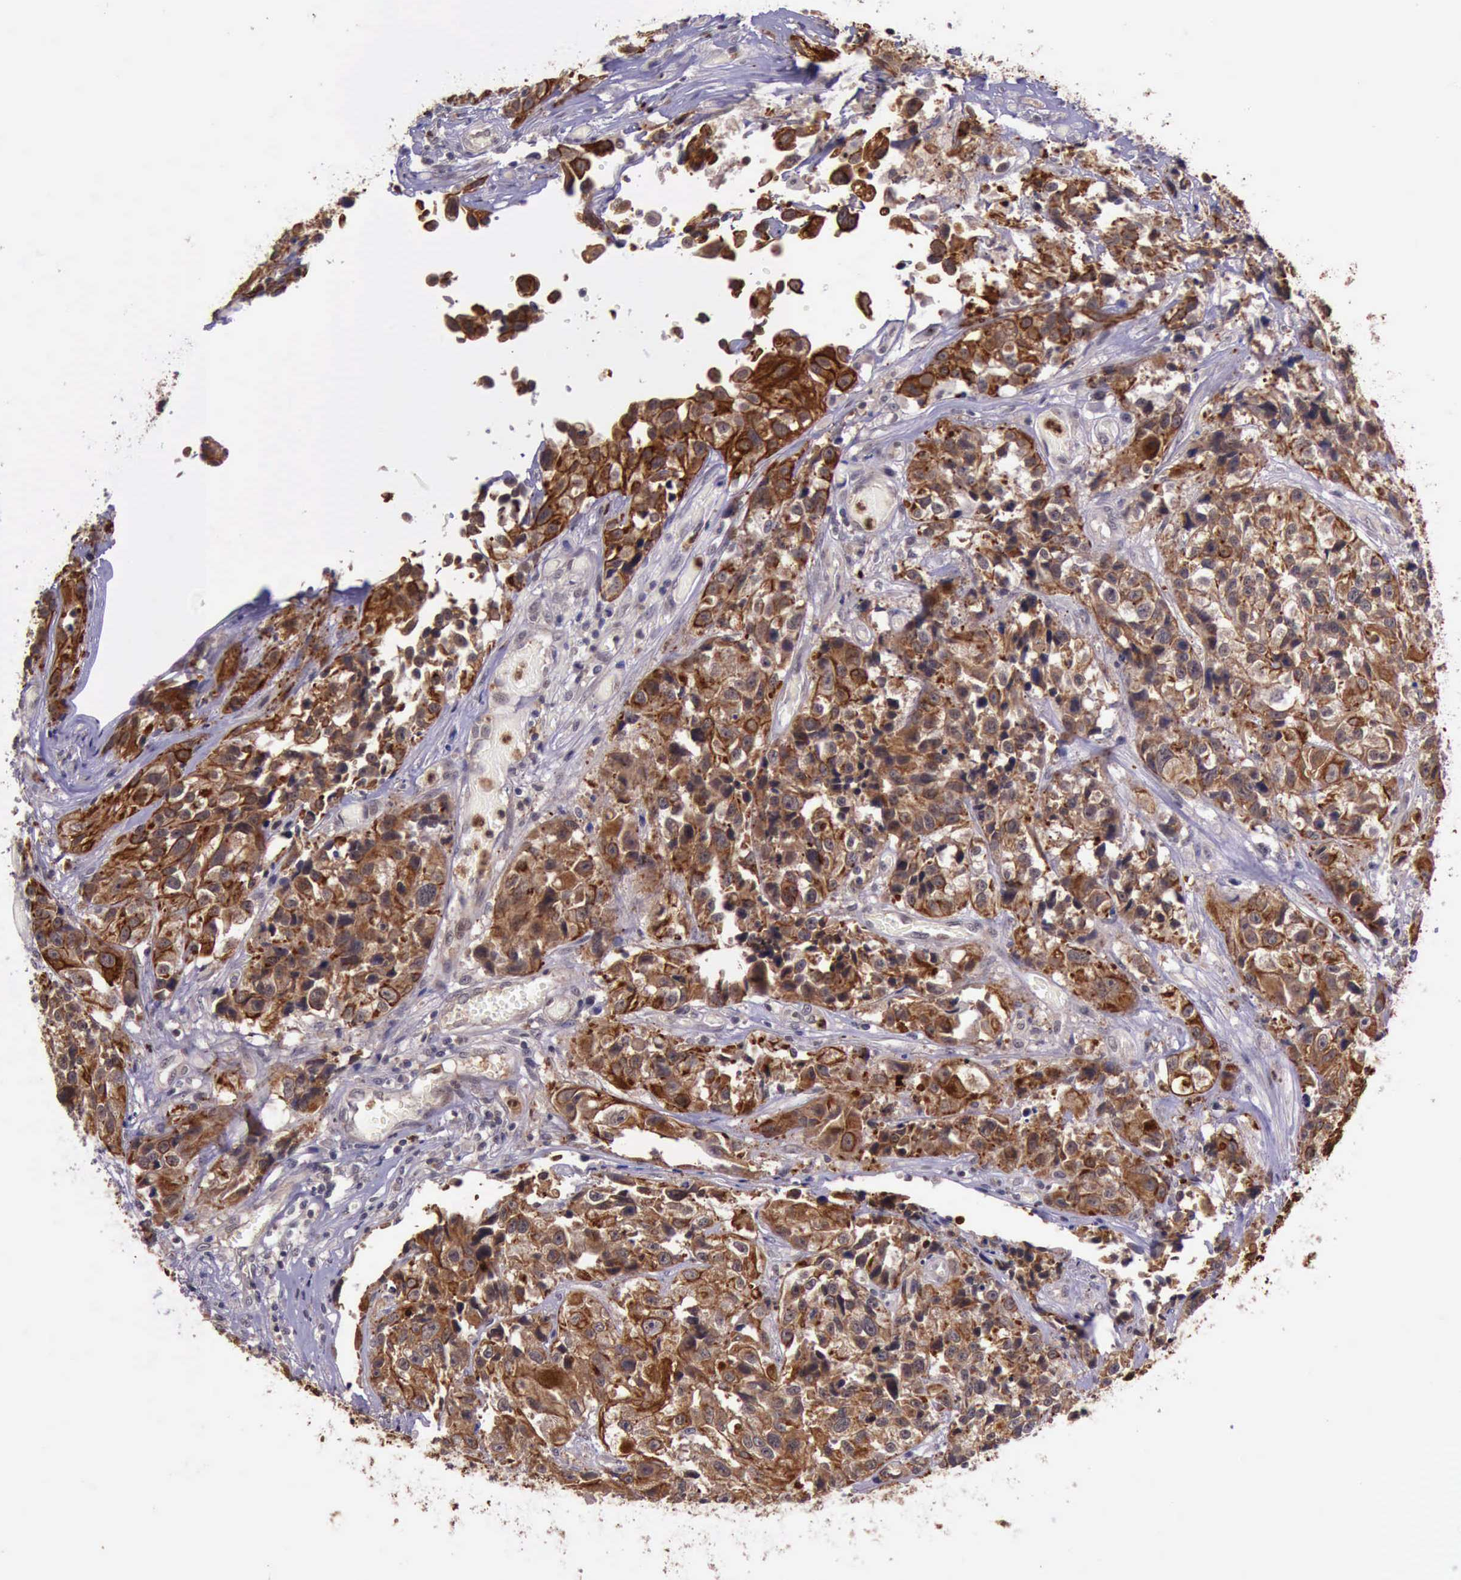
{"staining": {"intensity": "moderate", "quantity": ">75%", "location": "cytoplasmic/membranous"}, "tissue": "urothelial cancer", "cell_type": "Tumor cells", "image_type": "cancer", "snomed": [{"axis": "morphology", "description": "Urothelial carcinoma, High grade"}, {"axis": "topography", "description": "Urinary bladder"}], "caption": "Human urothelial cancer stained with a protein marker shows moderate staining in tumor cells.", "gene": "PRICKLE3", "patient": {"sex": "female", "age": 81}}